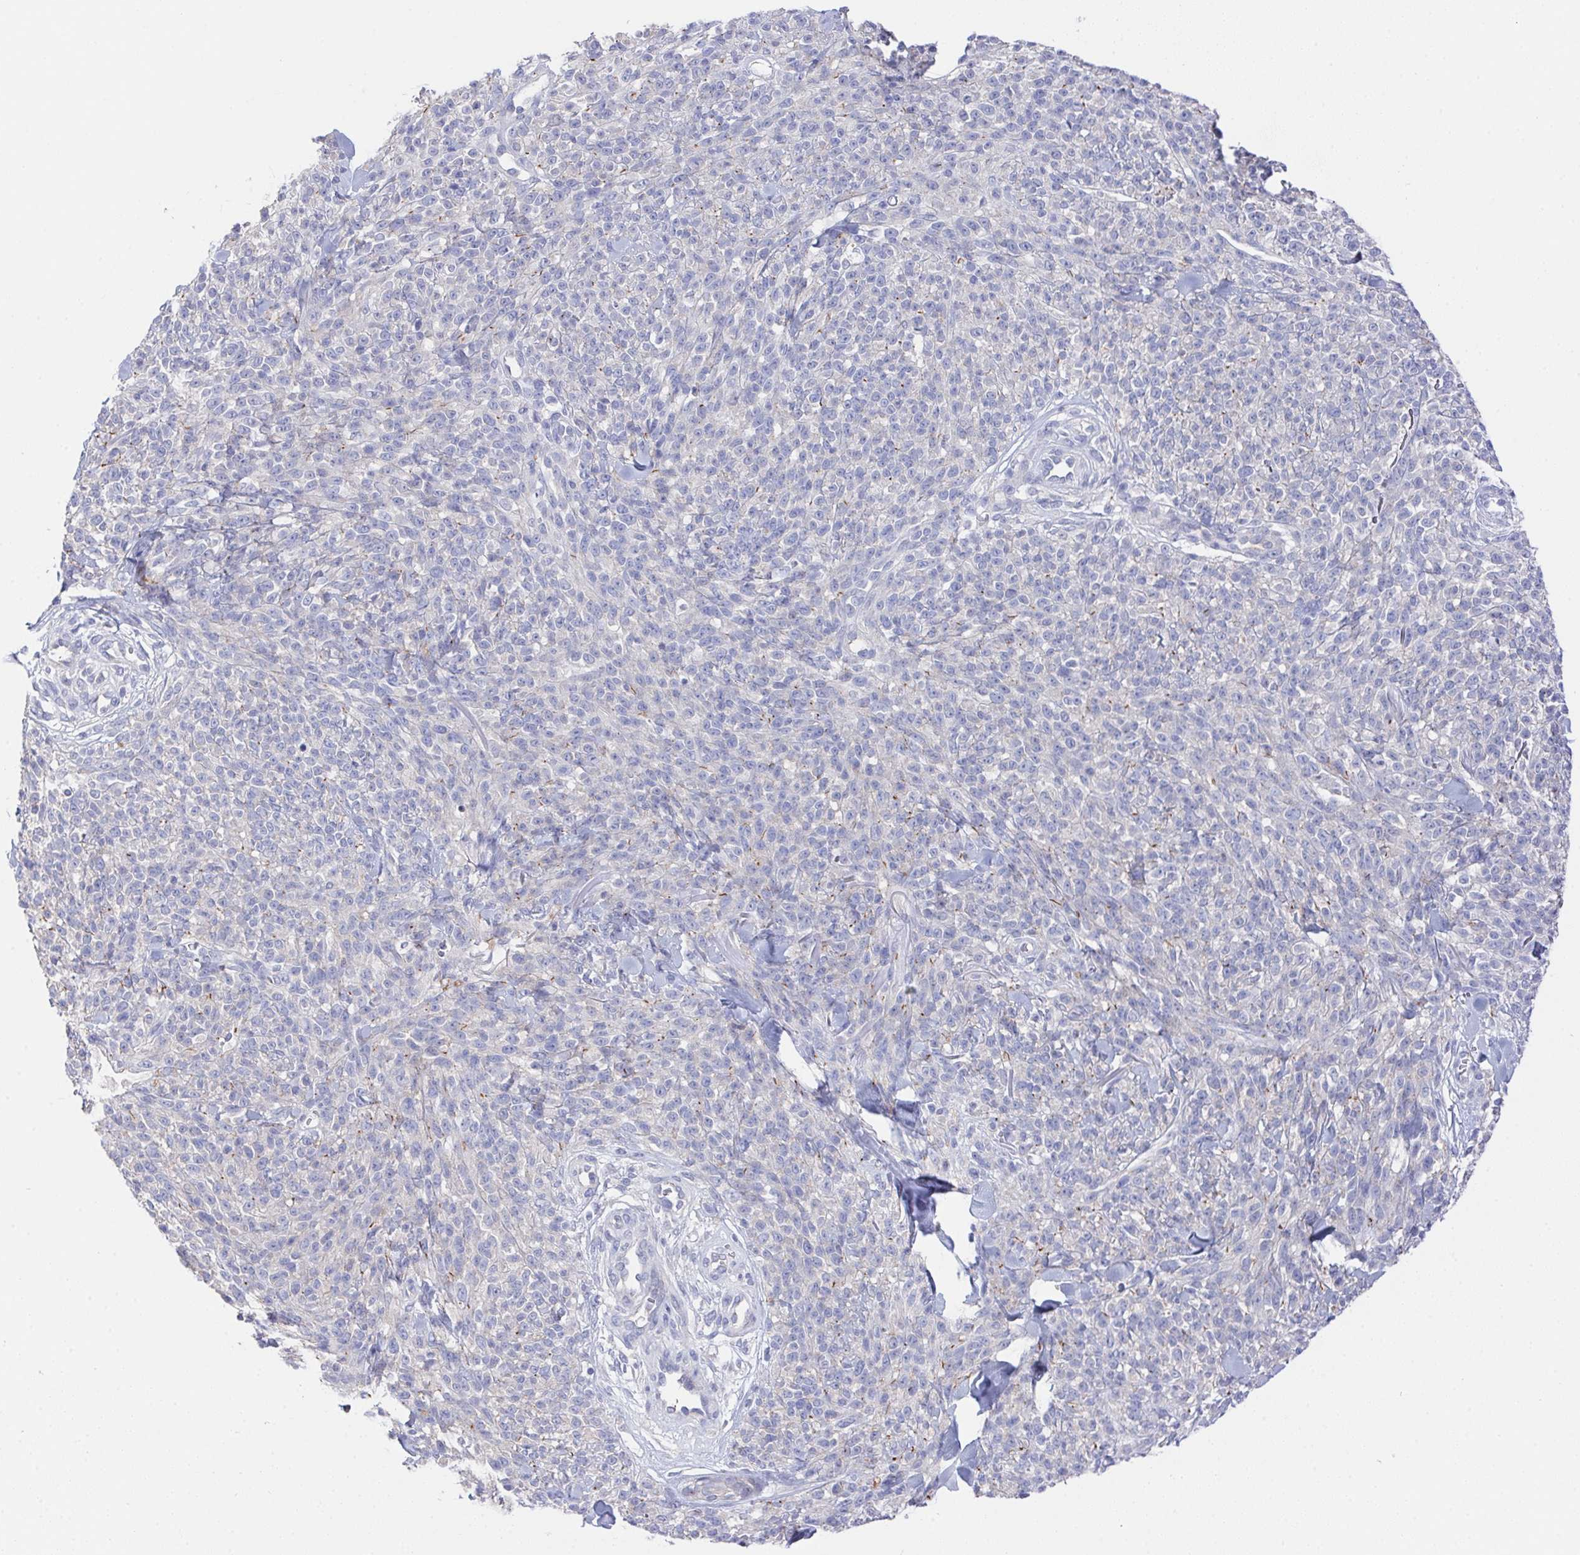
{"staining": {"intensity": "negative", "quantity": "none", "location": "none"}, "tissue": "melanoma", "cell_type": "Tumor cells", "image_type": "cancer", "snomed": [{"axis": "morphology", "description": "Malignant melanoma, NOS"}, {"axis": "topography", "description": "Skin"}, {"axis": "topography", "description": "Skin of trunk"}], "caption": "Tumor cells are negative for protein expression in human melanoma.", "gene": "PRG3", "patient": {"sex": "male", "age": 74}}